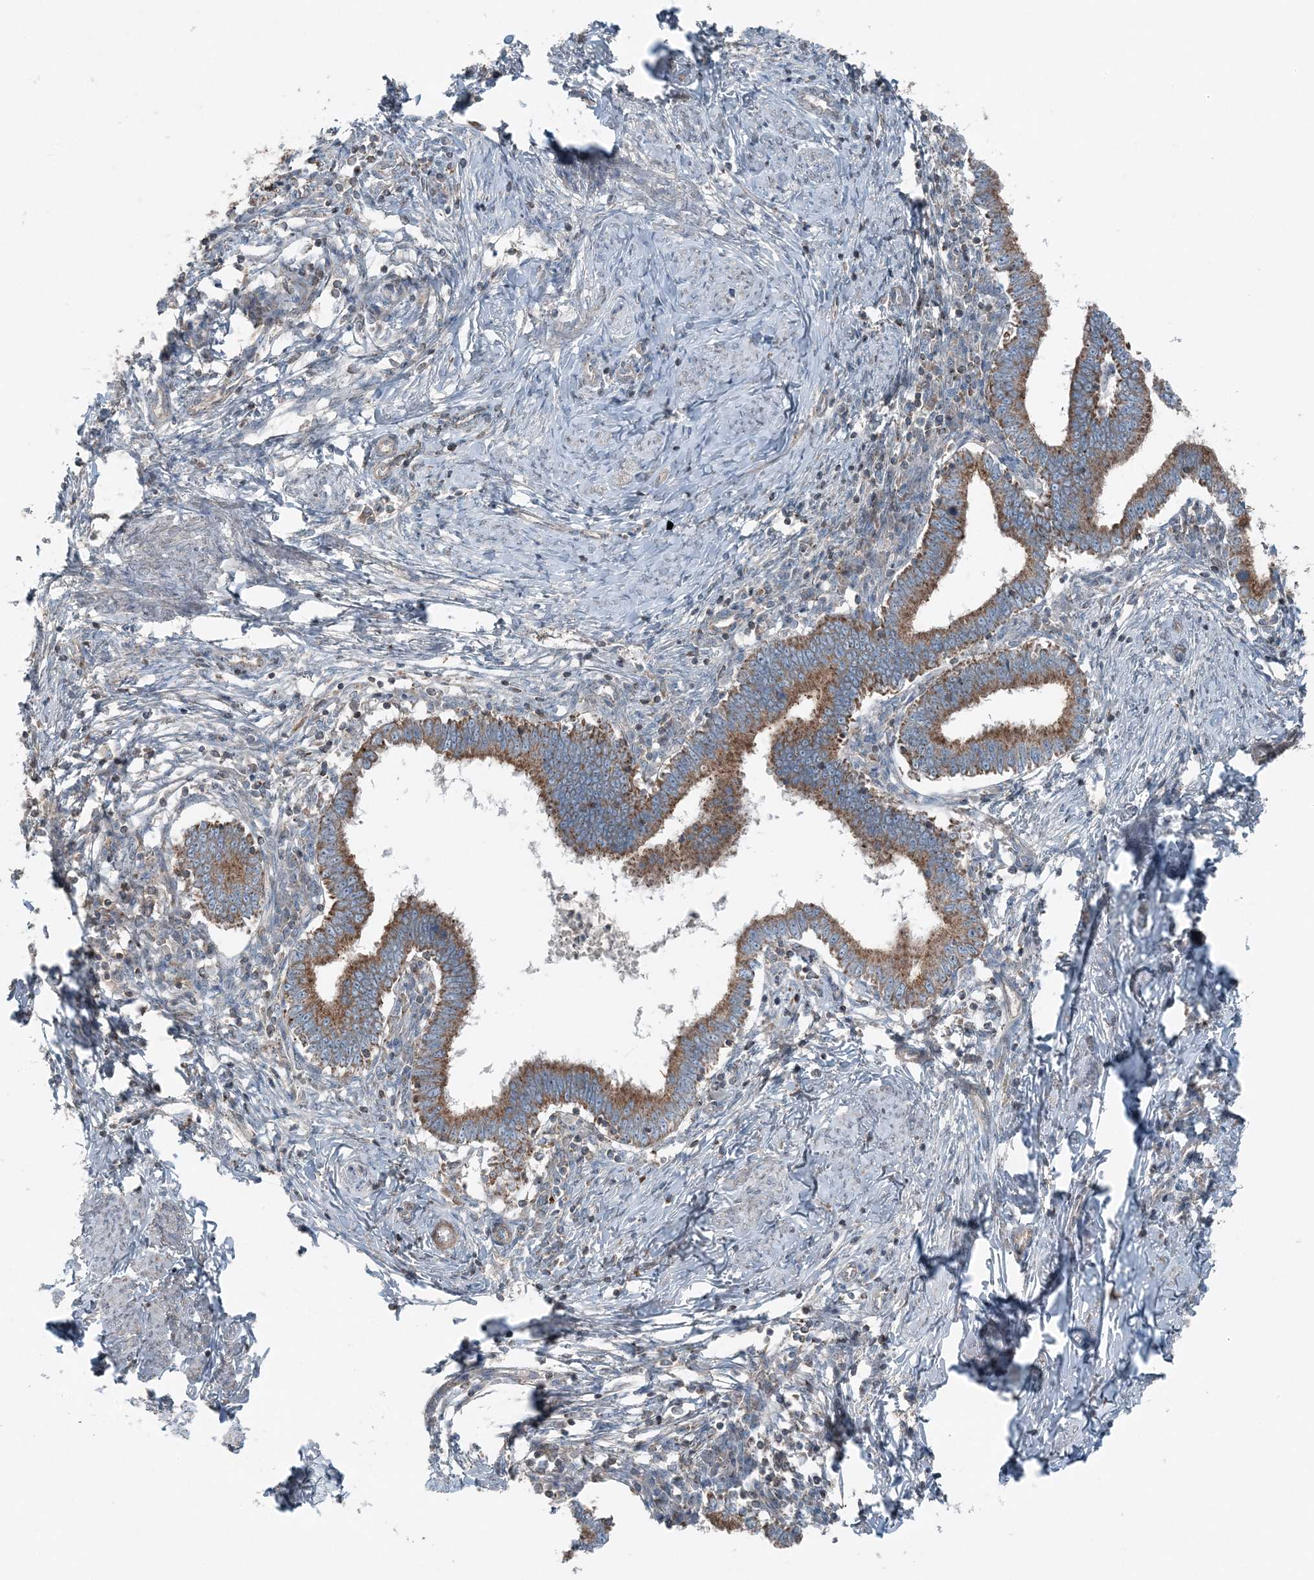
{"staining": {"intensity": "moderate", "quantity": ">75%", "location": "cytoplasmic/membranous"}, "tissue": "cervical cancer", "cell_type": "Tumor cells", "image_type": "cancer", "snomed": [{"axis": "morphology", "description": "Adenocarcinoma, NOS"}, {"axis": "topography", "description": "Cervix"}], "caption": "Protein staining of adenocarcinoma (cervical) tissue exhibits moderate cytoplasmic/membranous positivity in about >75% of tumor cells.", "gene": "KY", "patient": {"sex": "female", "age": 36}}